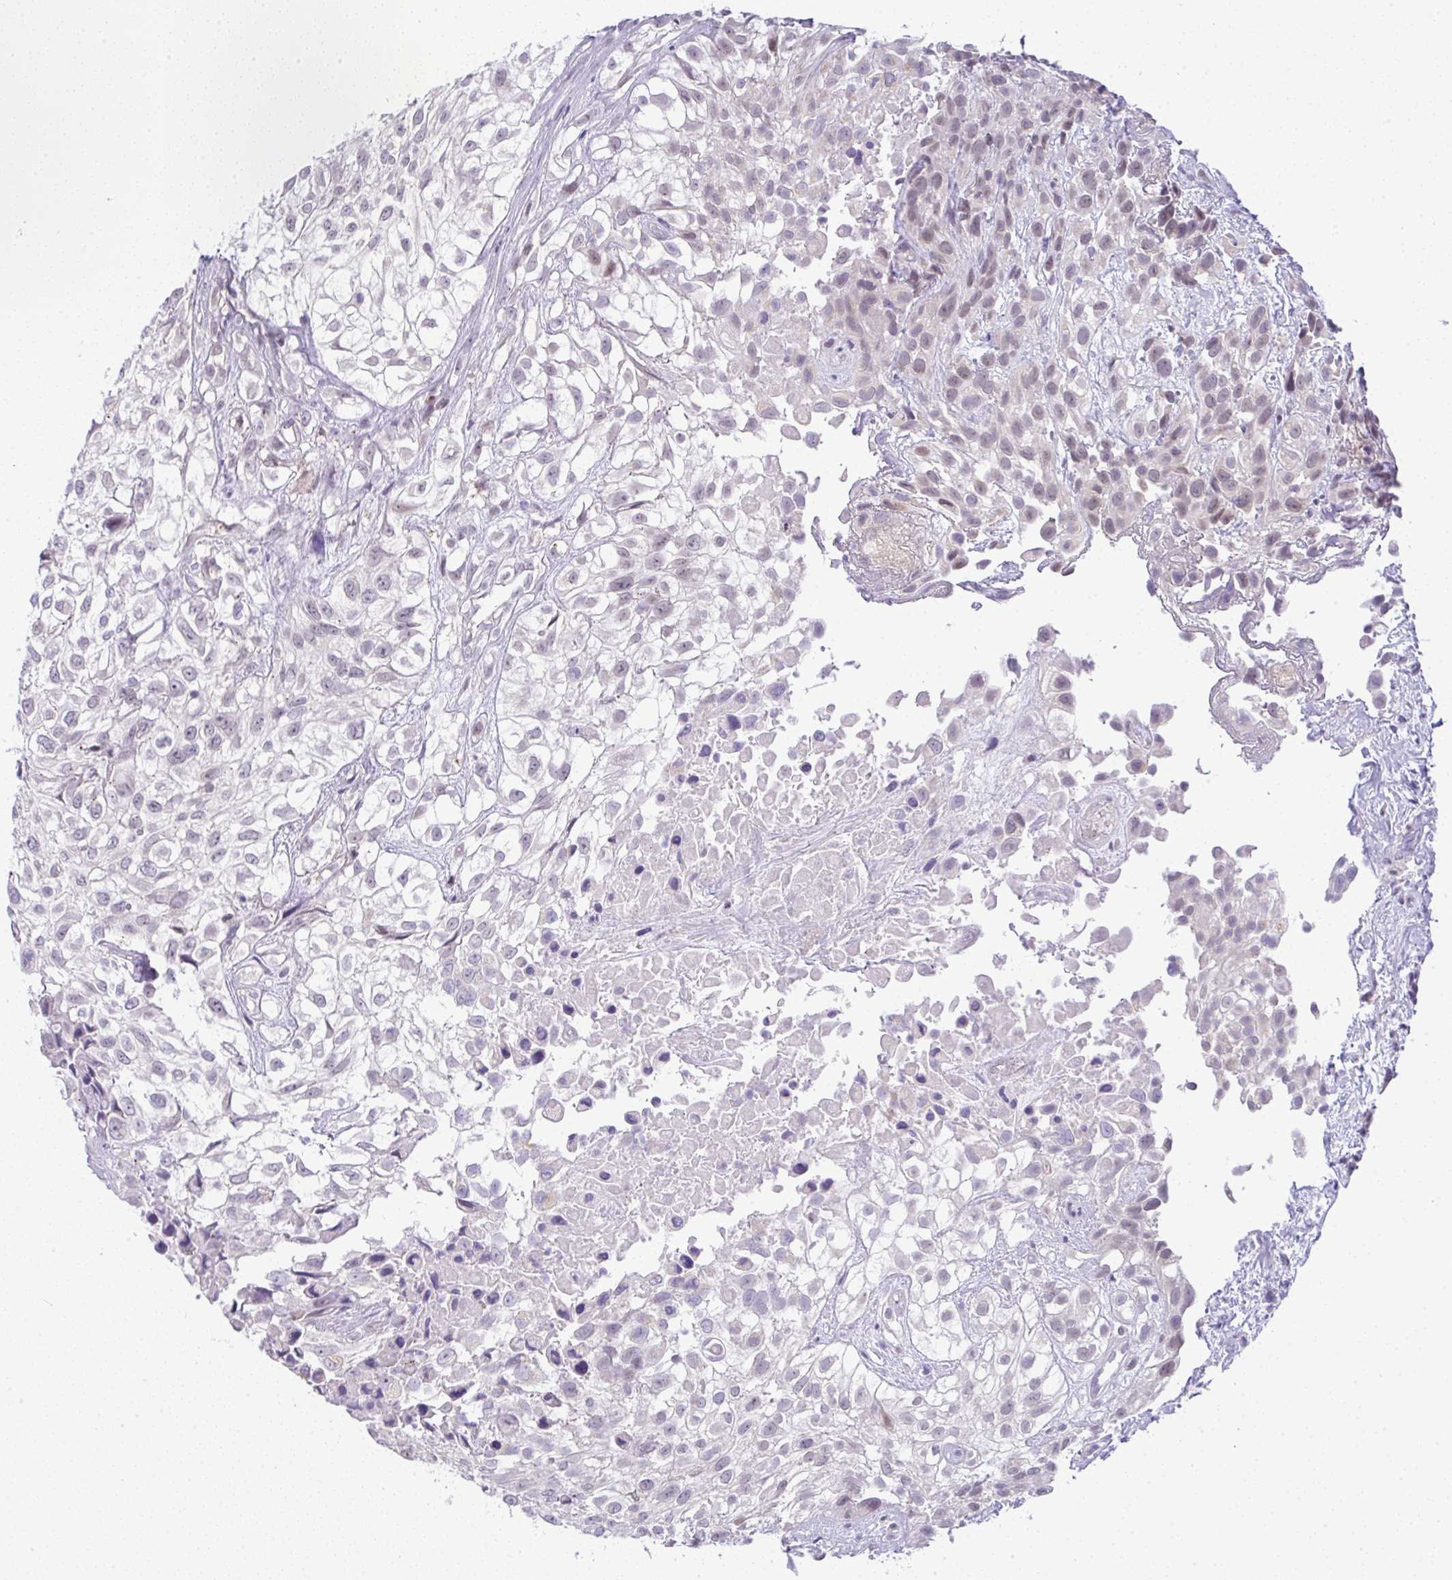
{"staining": {"intensity": "weak", "quantity": "<25%", "location": "nuclear"}, "tissue": "urothelial cancer", "cell_type": "Tumor cells", "image_type": "cancer", "snomed": [{"axis": "morphology", "description": "Urothelial carcinoma, High grade"}, {"axis": "topography", "description": "Urinary bladder"}], "caption": "High magnification brightfield microscopy of urothelial cancer stained with DAB (brown) and counterstained with hematoxylin (blue): tumor cells show no significant positivity.", "gene": "FAM177A1", "patient": {"sex": "male", "age": 56}}